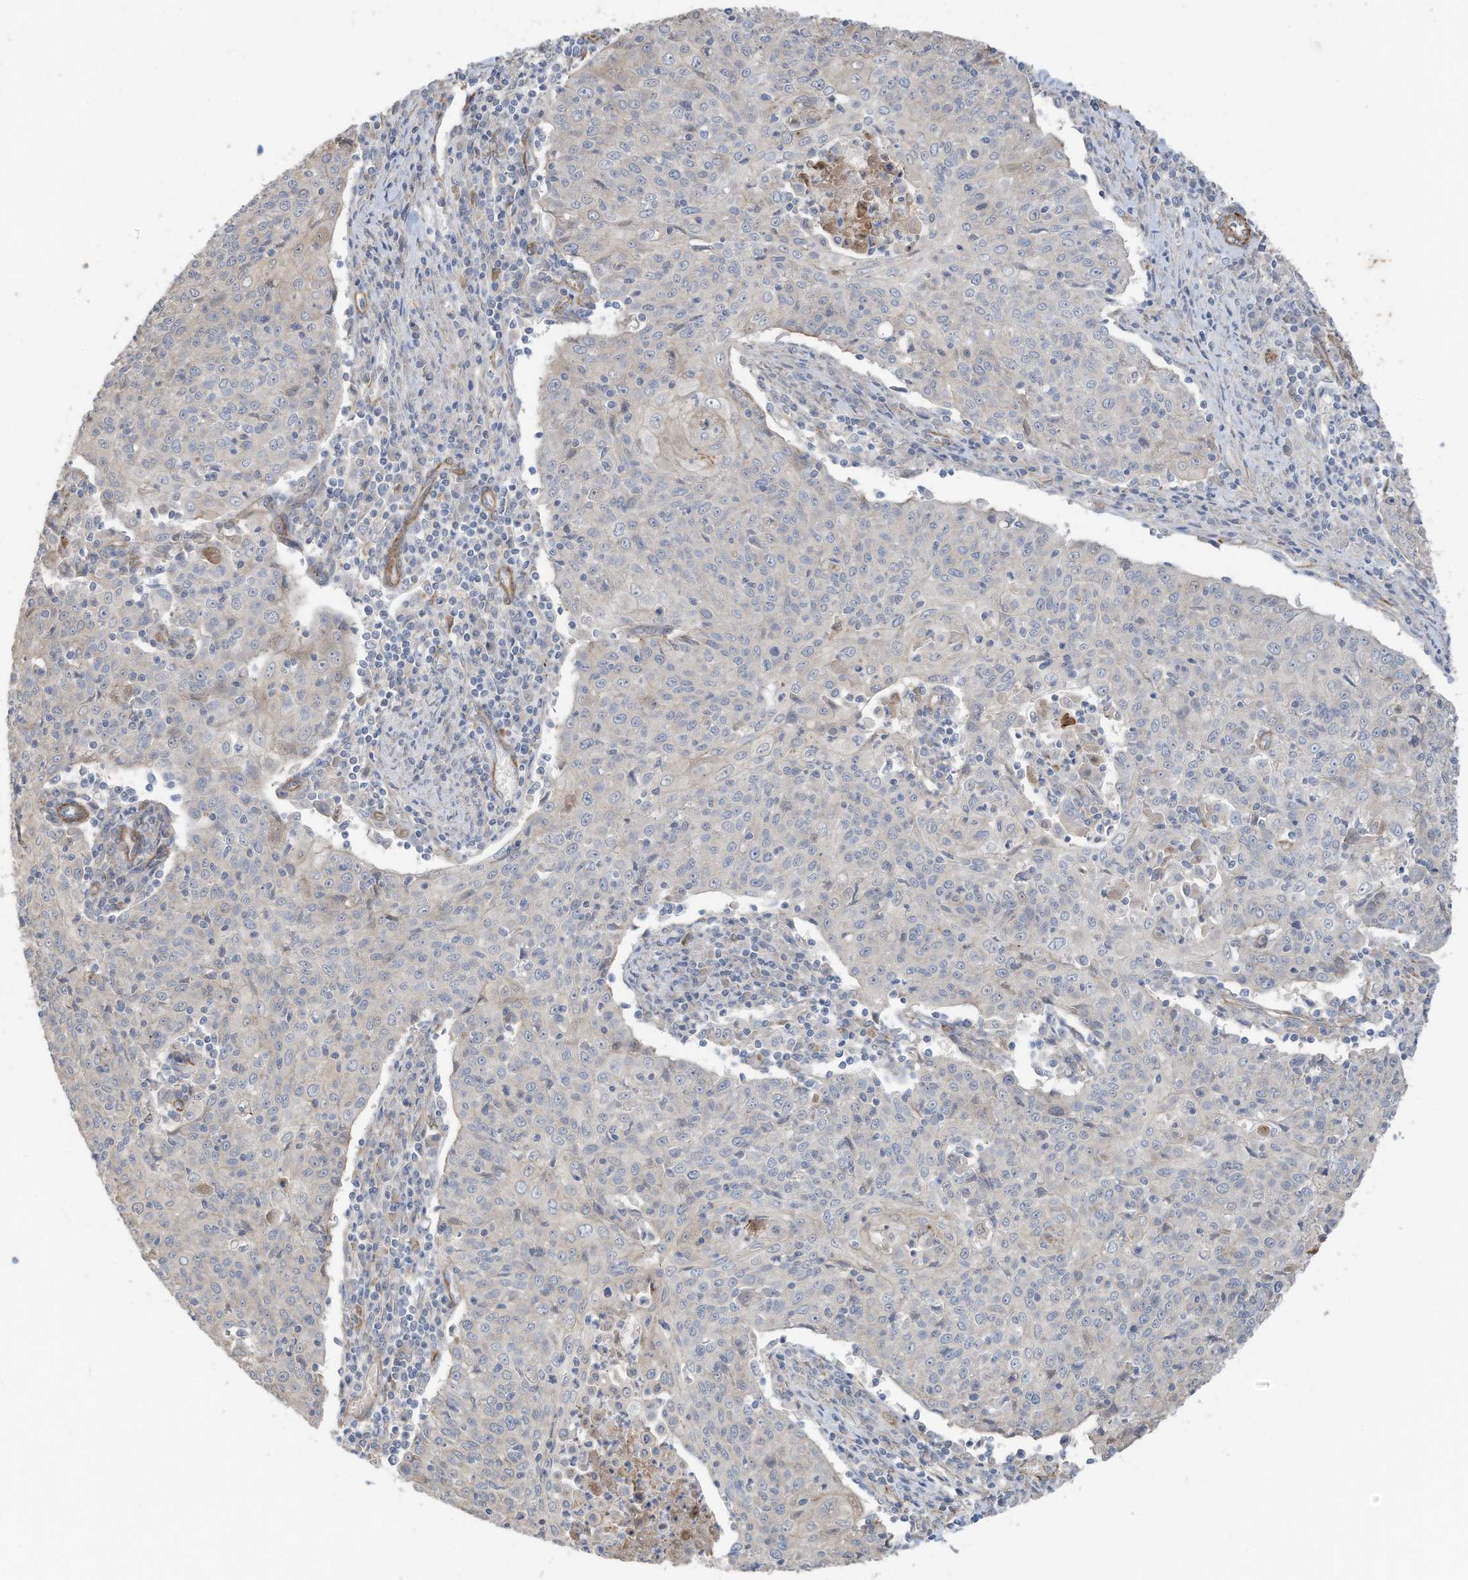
{"staining": {"intensity": "negative", "quantity": "none", "location": "none"}, "tissue": "cervical cancer", "cell_type": "Tumor cells", "image_type": "cancer", "snomed": [{"axis": "morphology", "description": "Squamous cell carcinoma, NOS"}, {"axis": "topography", "description": "Cervix"}], "caption": "Human cervical cancer stained for a protein using IHC shows no positivity in tumor cells.", "gene": "SLC17A7", "patient": {"sex": "female", "age": 48}}